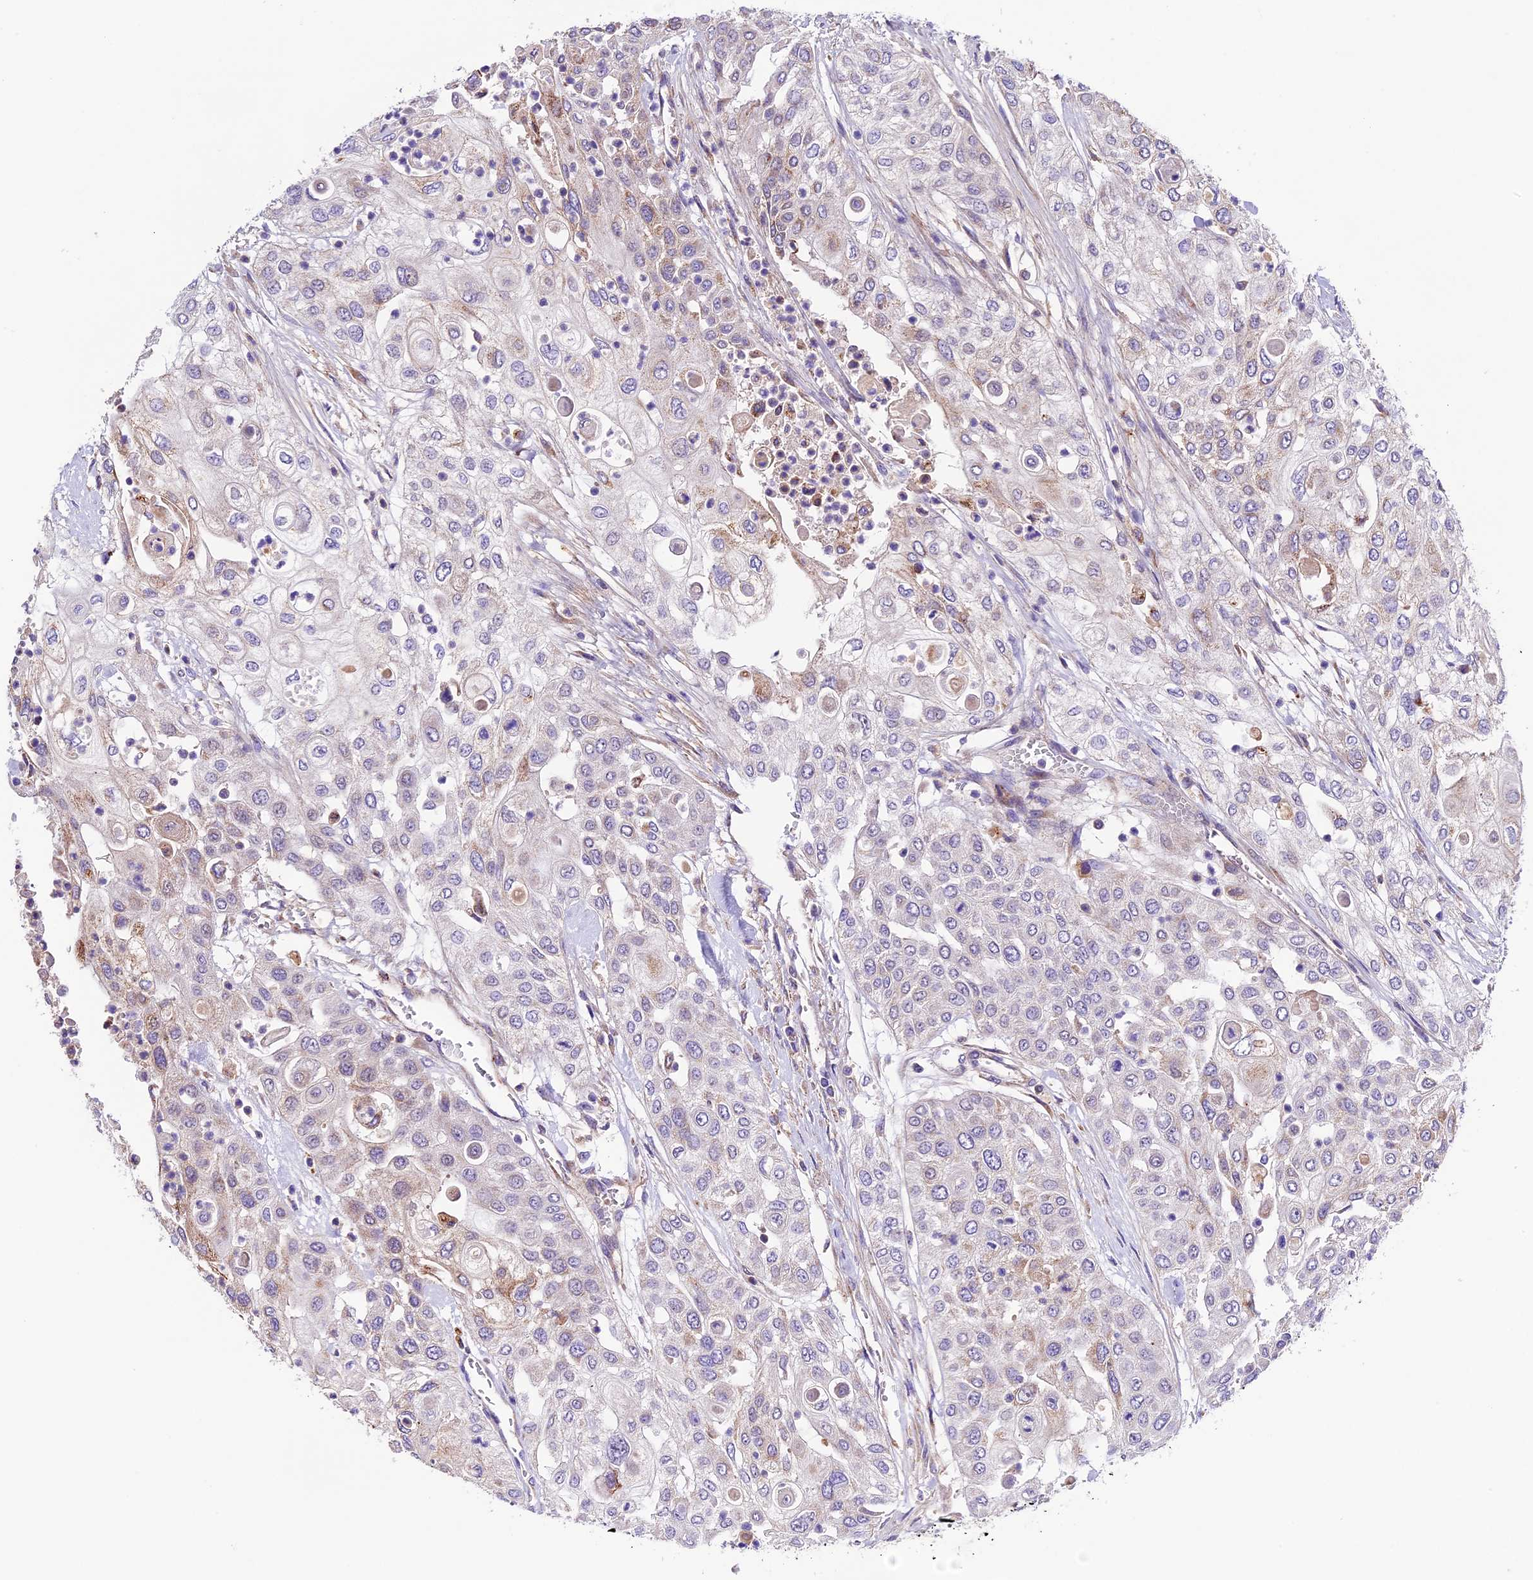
{"staining": {"intensity": "weak", "quantity": "<25%", "location": "cytoplasmic/membranous"}, "tissue": "urothelial cancer", "cell_type": "Tumor cells", "image_type": "cancer", "snomed": [{"axis": "morphology", "description": "Urothelial carcinoma, High grade"}, {"axis": "topography", "description": "Urinary bladder"}], "caption": "Human urothelial cancer stained for a protein using IHC reveals no positivity in tumor cells.", "gene": "METTL22", "patient": {"sex": "female", "age": 79}}